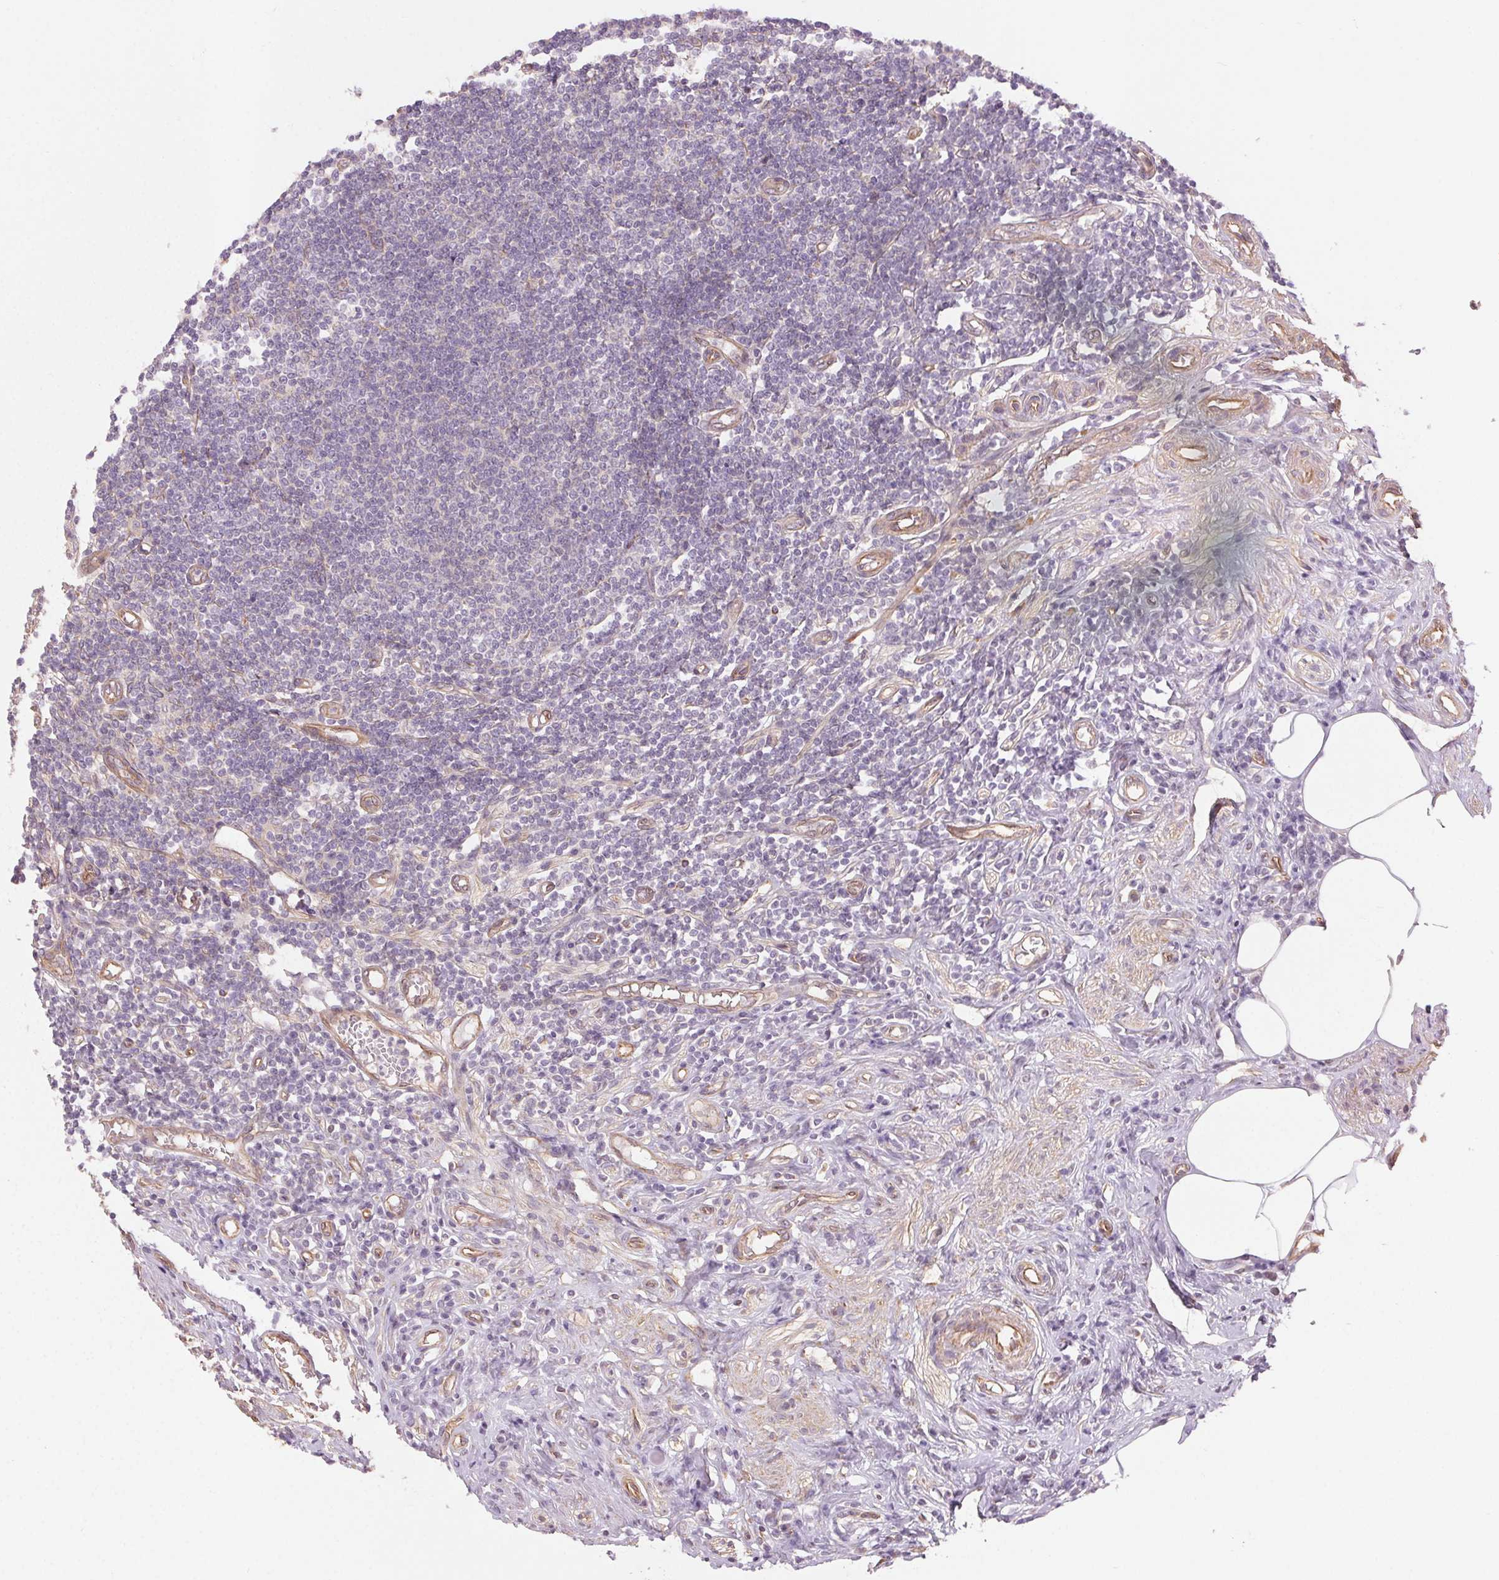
{"staining": {"intensity": "weak", "quantity": "<25%", "location": "cytoplasmic/membranous"}, "tissue": "appendix", "cell_type": "Glandular cells", "image_type": "normal", "snomed": [{"axis": "morphology", "description": "Normal tissue, NOS"}, {"axis": "topography", "description": "Appendix"}], "caption": "This is a histopathology image of IHC staining of unremarkable appendix, which shows no expression in glandular cells.", "gene": "CCSER1", "patient": {"sex": "female", "age": 57}}